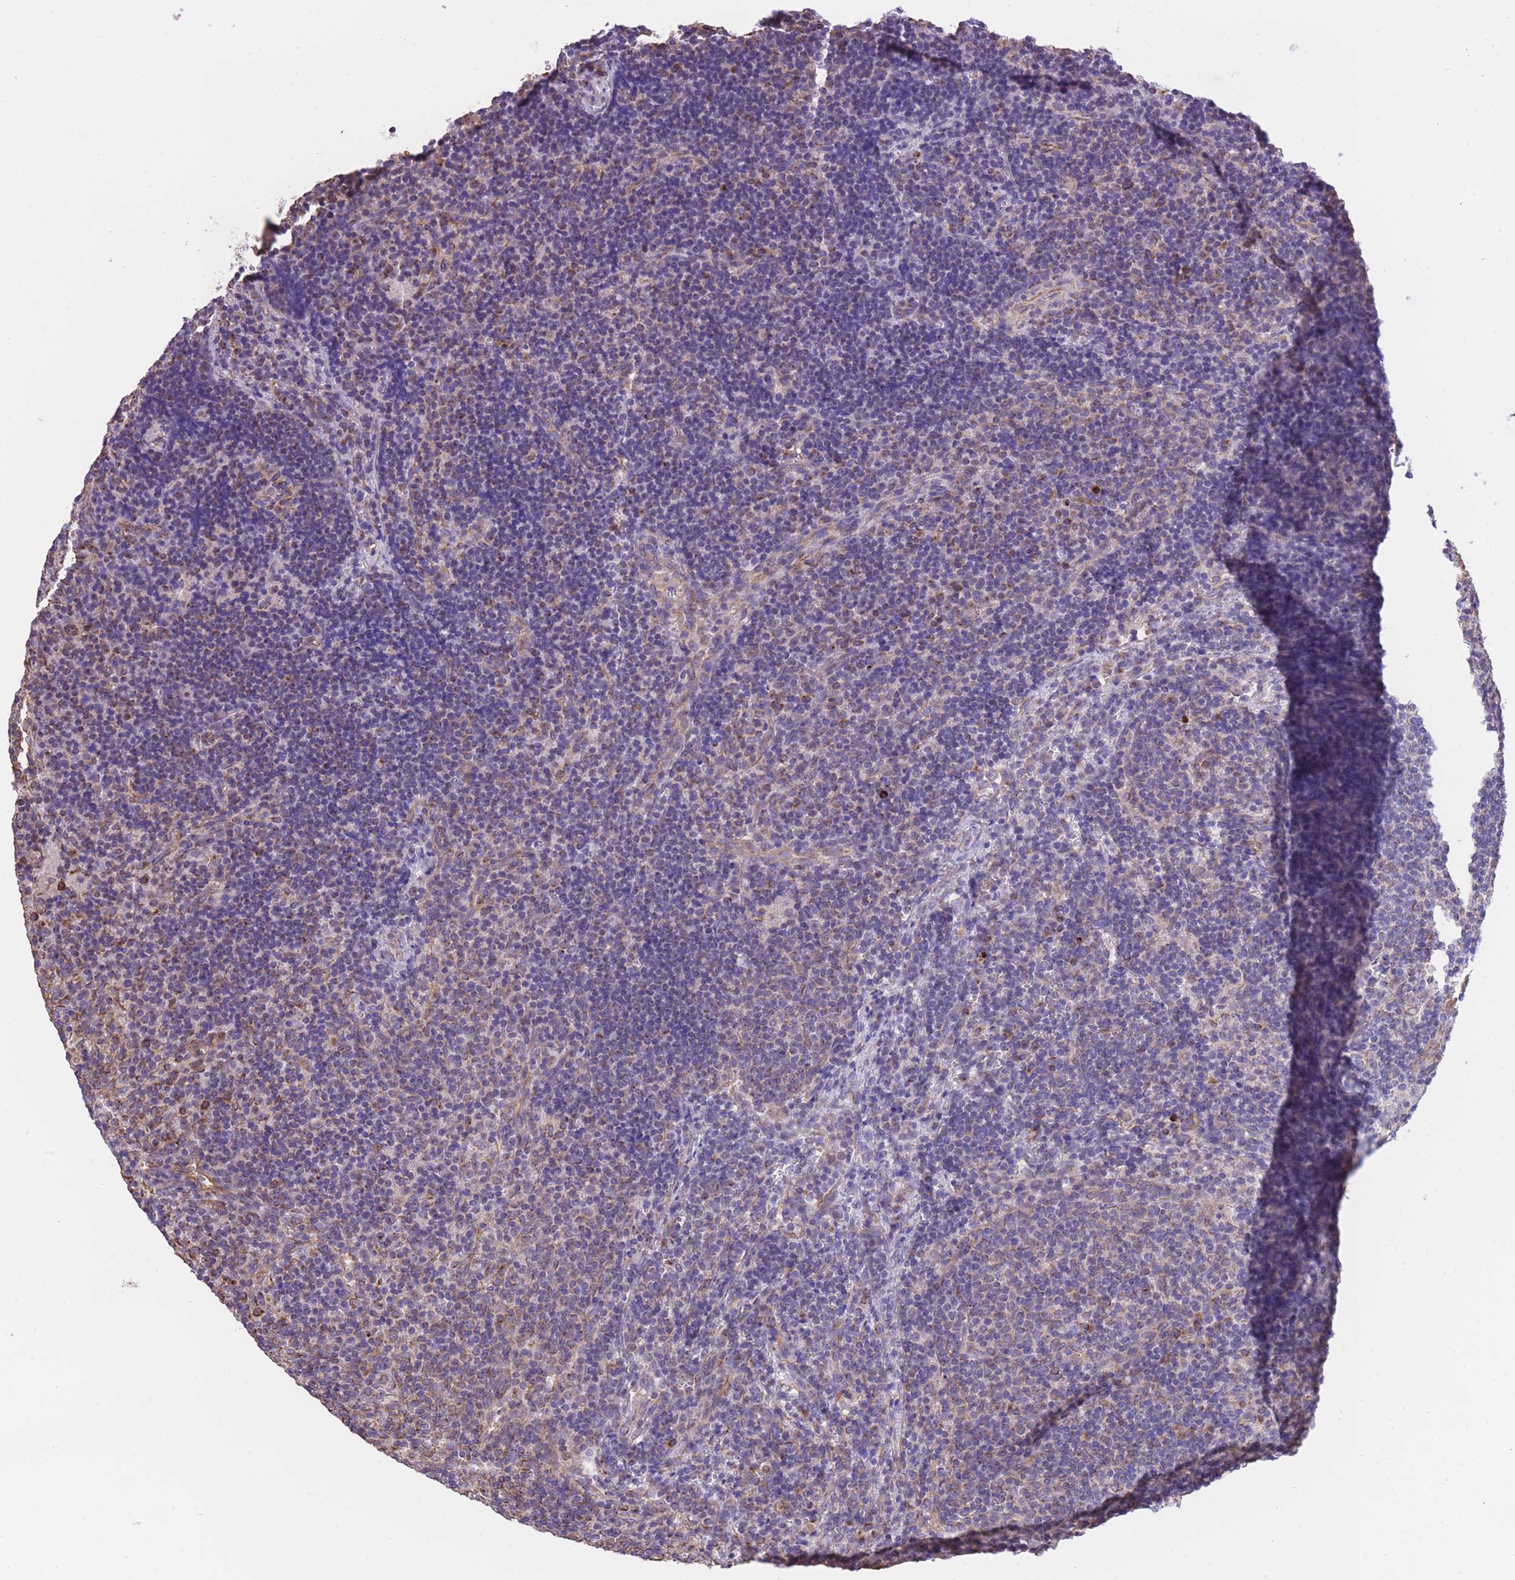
{"staining": {"intensity": "weak", "quantity": "25%-75%", "location": "cytoplasmic/membranous"}, "tissue": "lymph node", "cell_type": "Germinal center cells", "image_type": "normal", "snomed": [{"axis": "morphology", "description": "Normal tissue, NOS"}, {"axis": "topography", "description": "Lymph node"}], "caption": "Brown immunohistochemical staining in normal human lymph node shows weak cytoplasmic/membranous positivity in about 25%-75% of germinal center cells. The staining was performed using DAB to visualize the protein expression in brown, while the nuclei were stained in blue with hematoxylin (Magnification: 20x).", "gene": "RHOU", "patient": {"sex": "female", "age": 30}}